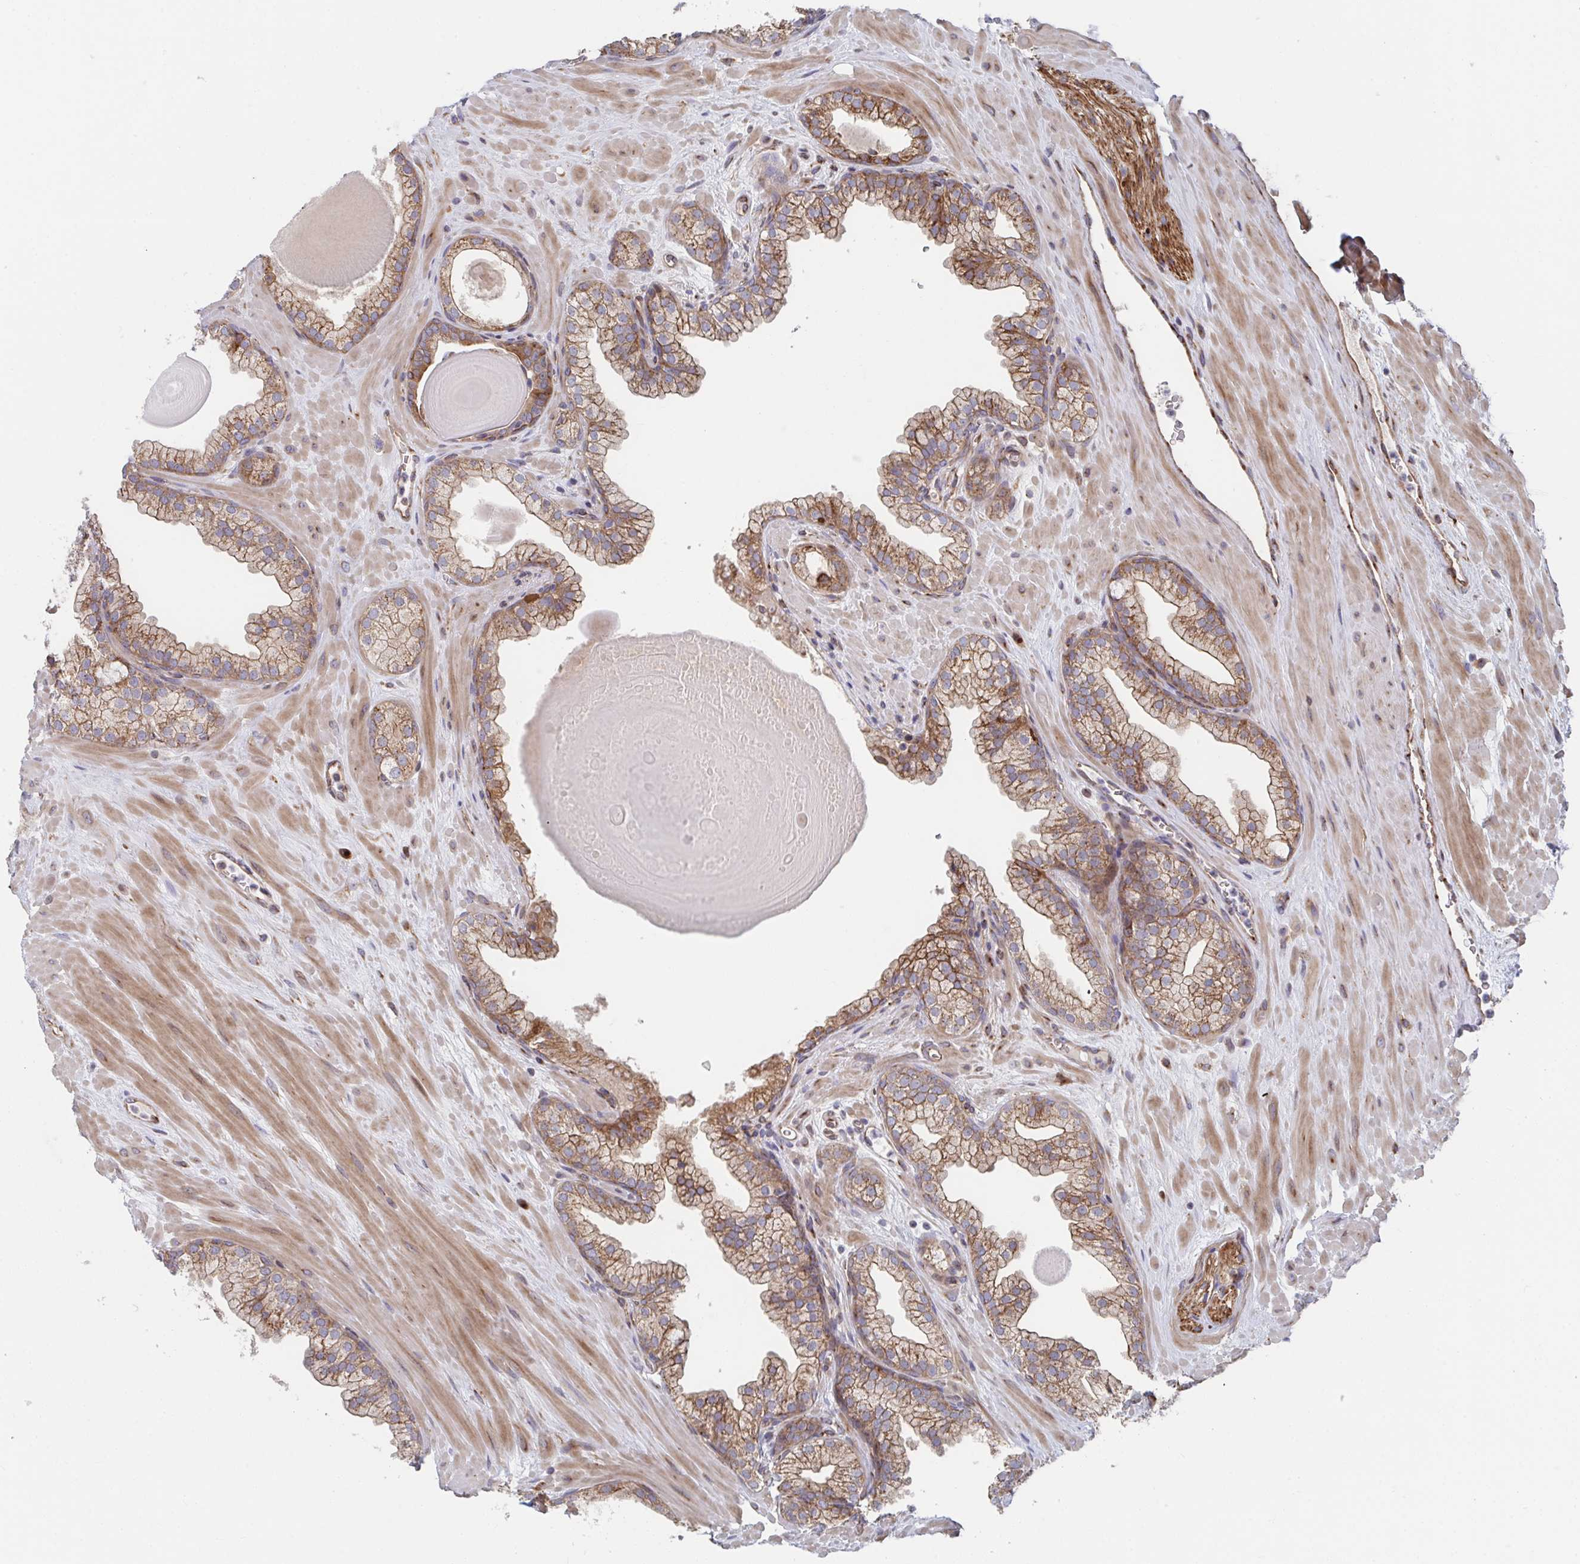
{"staining": {"intensity": "moderate", "quantity": ">75%", "location": "cytoplasmic/membranous"}, "tissue": "prostate", "cell_type": "Glandular cells", "image_type": "normal", "snomed": [{"axis": "morphology", "description": "Normal tissue, NOS"}, {"axis": "topography", "description": "Prostate"}, {"axis": "topography", "description": "Peripheral nerve tissue"}], "caption": "Unremarkable prostate demonstrates moderate cytoplasmic/membranous expression in approximately >75% of glandular cells.", "gene": "FJX1", "patient": {"sex": "male", "age": 61}}